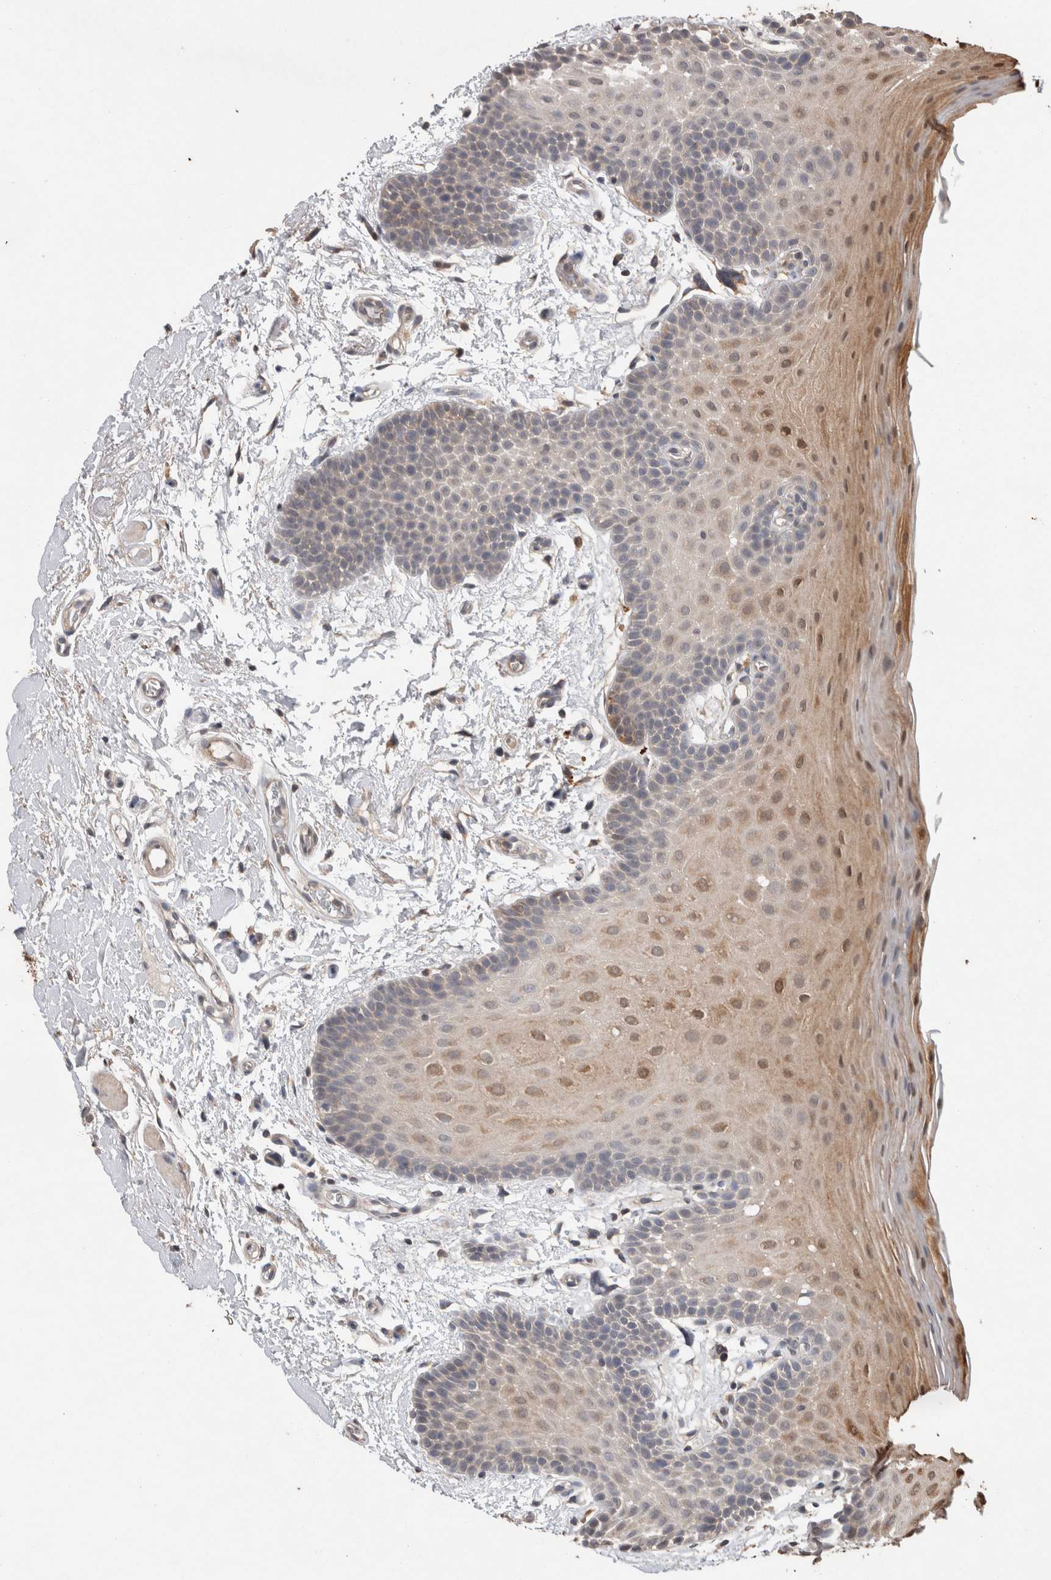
{"staining": {"intensity": "moderate", "quantity": "25%-75%", "location": "cytoplasmic/membranous"}, "tissue": "oral mucosa", "cell_type": "Squamous epithelial cells", "image_type": "normal", "snomed": [{"axis": "morphology", "description": "Normal tissue, NOS"}, {"axis": "topography", "description": "Oral tissue"}], "caption": "About 25%-75% of squamous epithelial cells in benign human oral mucosa display moderate cytoplasmic/membranous protein positivity as visualized by brown immunohistochemical staining.", "gene": "TRIM5", "patient": {"sex": "male", "age": 62}}